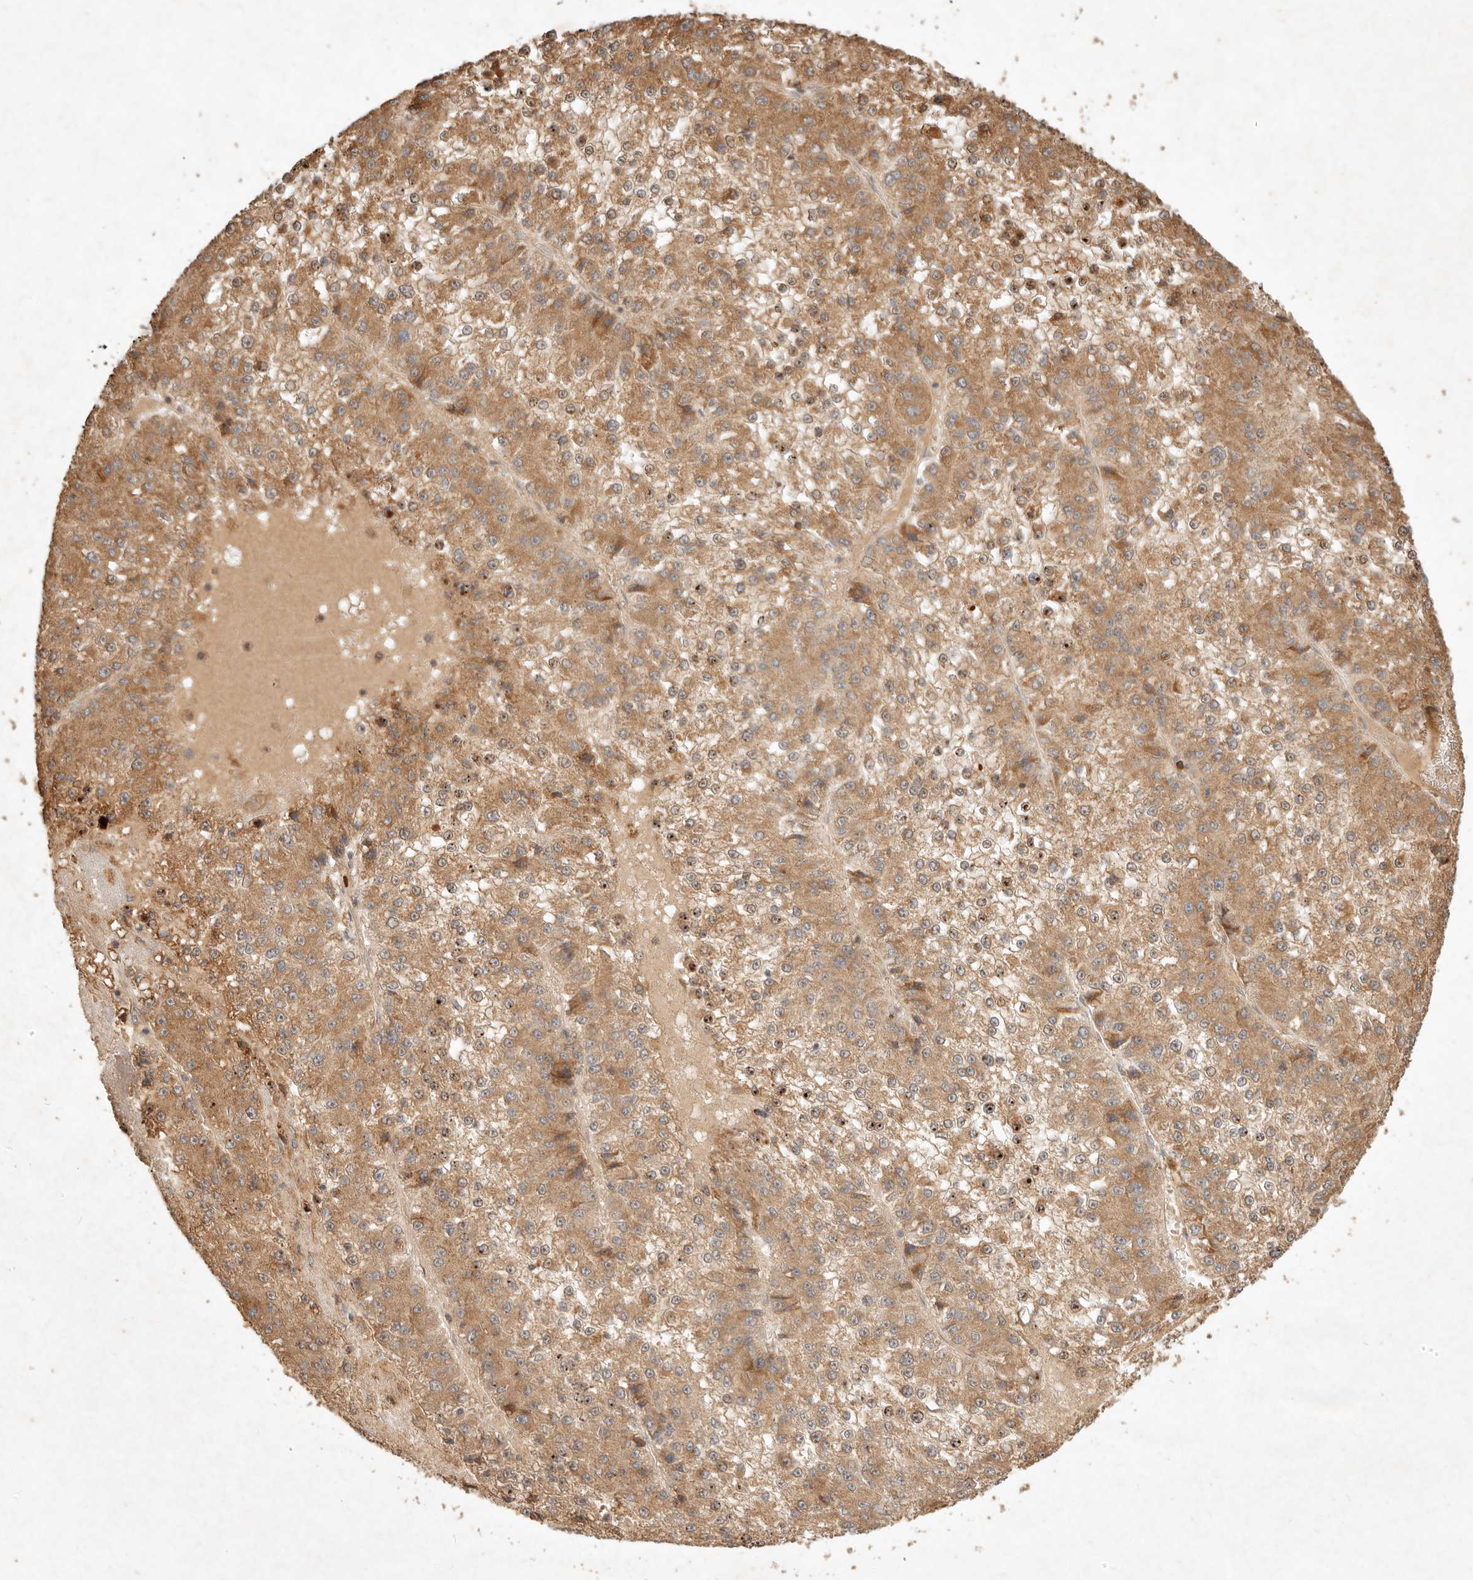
{"staining": {"intensity": "moderate", "quantity": ">75%", "location": "cytoplasmic/membranous"}, "tissue": "liver cancer", "cell_type": "Tumor cells", "image_type": "cancer", "snomed": [{"axis": "morphology", "description": "Carcinoma, Hepatocellular, NOS"}, {"axis": "topography", "description": "Liver"}], "caption": "A brown stain shows moderate cytoplasmic/membranous staining of a protein in human liver cancer (hepatocellular carcinoma) tumor cells.", "gene": "CLEC4C", "patient": {"sex": "female", "age": 73}}